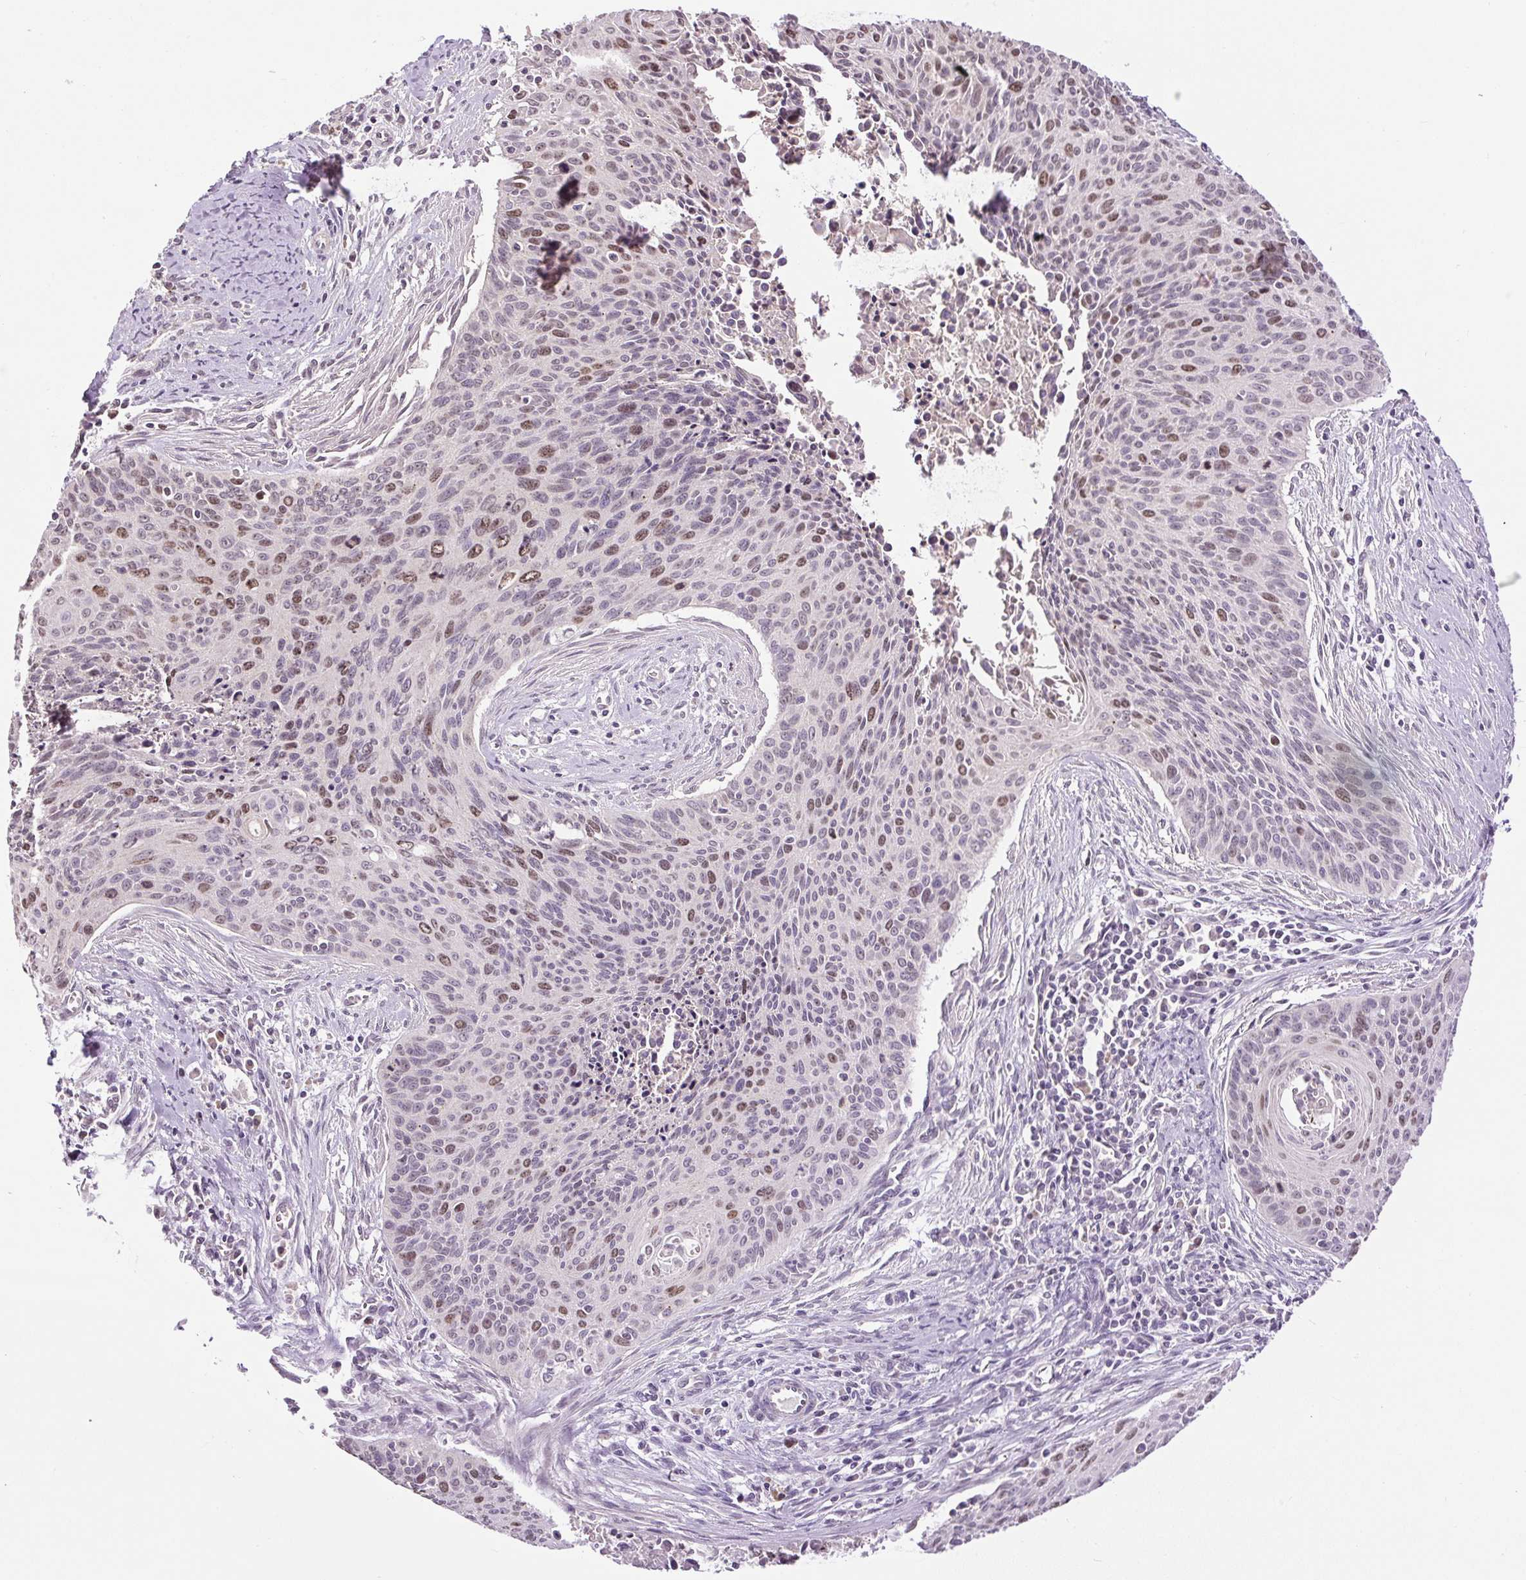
{"staining": {"intensity": "moderate", "quantity": "25%-75%", "location": "nuclear"}, "tissue": "cervical cancer", "cell_type": "Tumor cells", "image_type": "cancer", "snomed": [{"axis": "morphology", "description": "Squamous cell carcinoma, NOS"}, {"axis": "topography", "description": "Cervix"}], "caption": "Protein positivity by immunohistochemistry (IHC) shows moderate nuclear positivity in about 25%-75% of tumor cells in cervical squamous cell carcinoma.", "gene": "RACGAP1", "patient": {"sex": "female", "age": 55}}